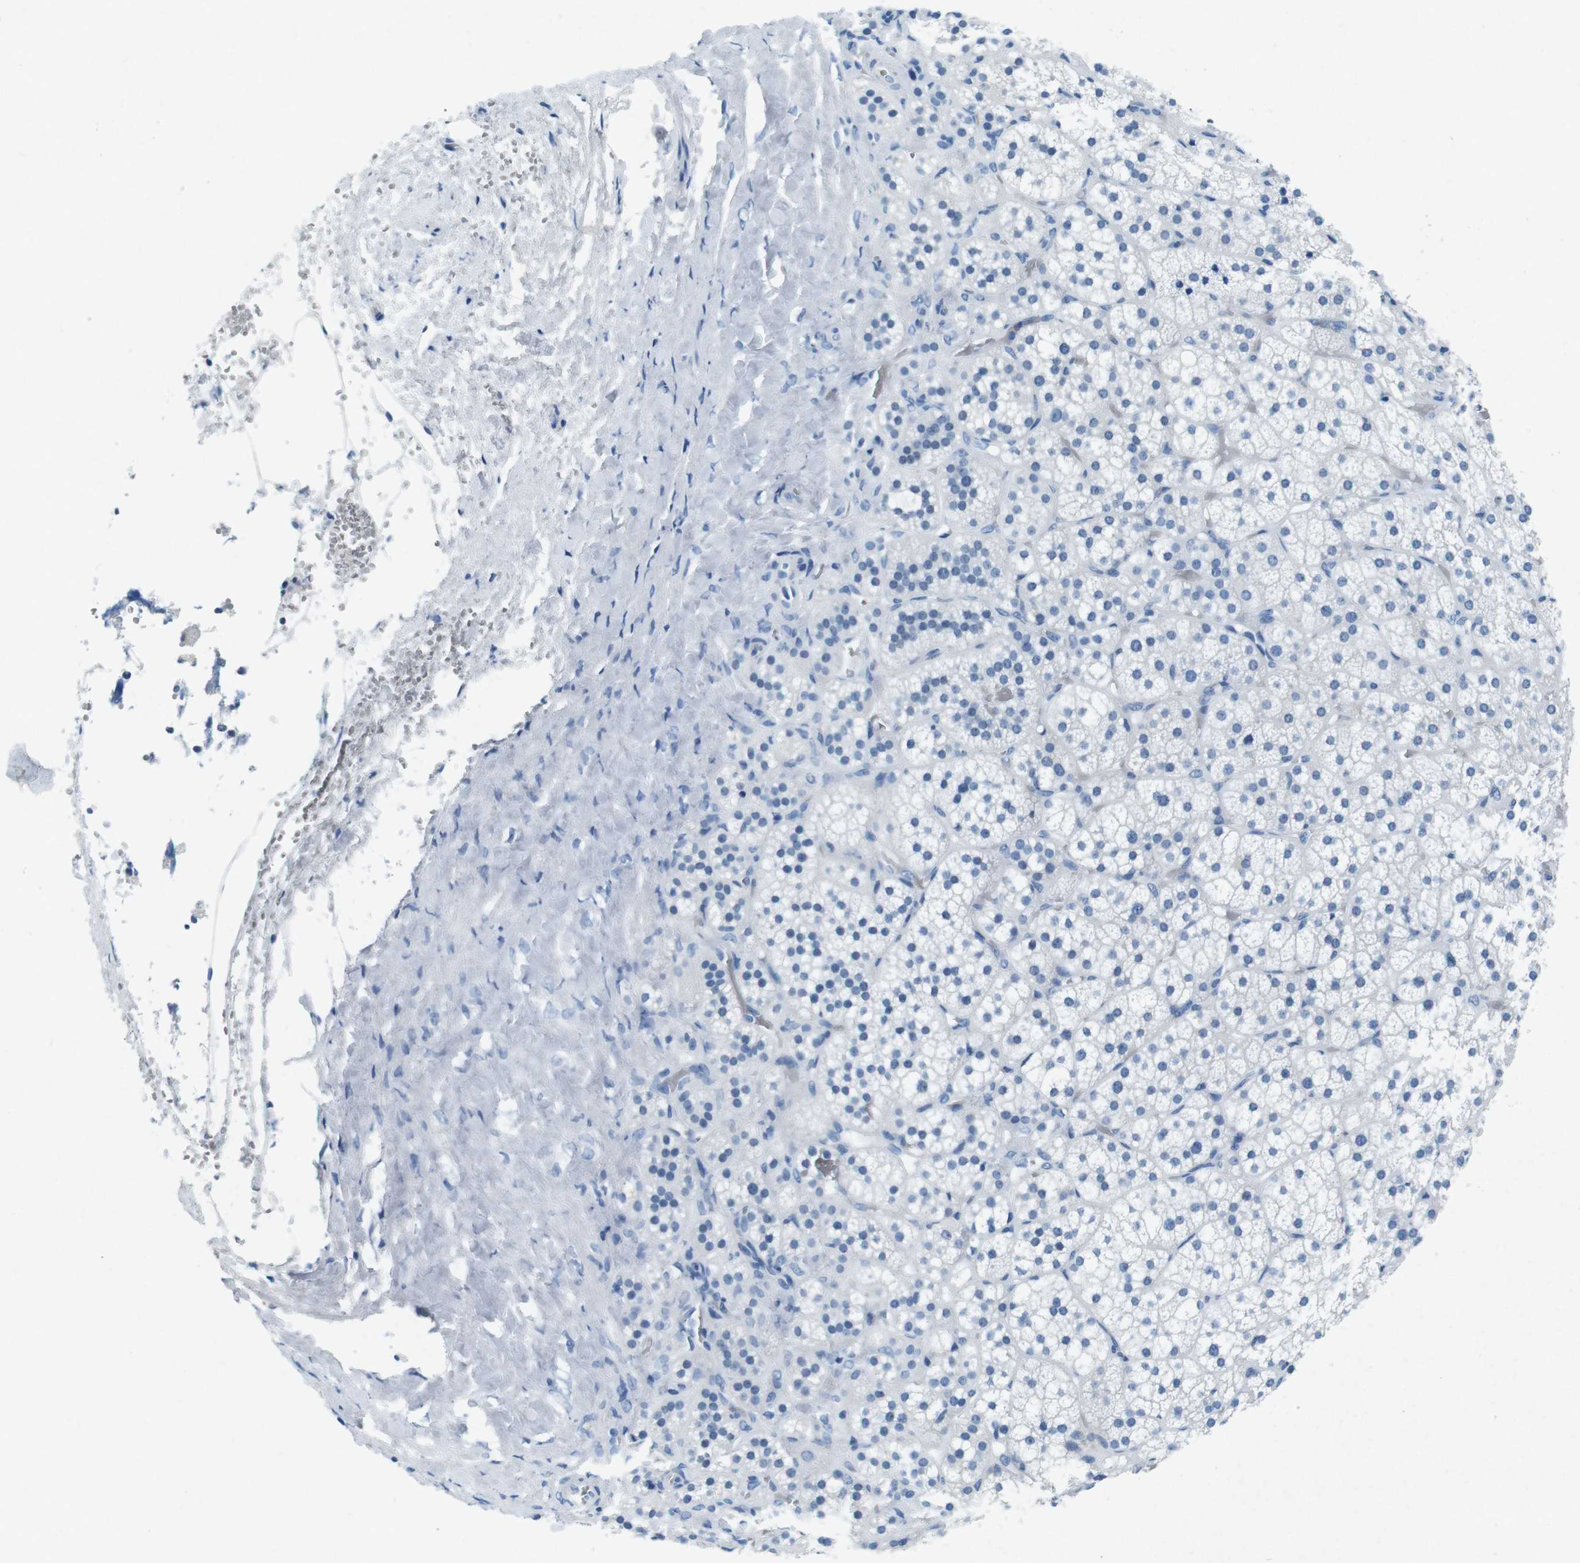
{"staining": {"intensity": "negative", "quantity": "none", "location": "none"}, "tissue": "adrenal gland", "cell_type": "Glandular cells", "image_type": "normal", "snomed": [{"axis": "morphology", "description": "Normal tissue, NOS"}, {"axis": "topography", "description": "Adrenal gland"}], "caption": "Immunohistochemistry (IHC) of unremarkable adrenal gland exhibits no positivity in glandular cells.", "gene": "CTAG1B", "patient": {"sex": "female", "age": 71}}